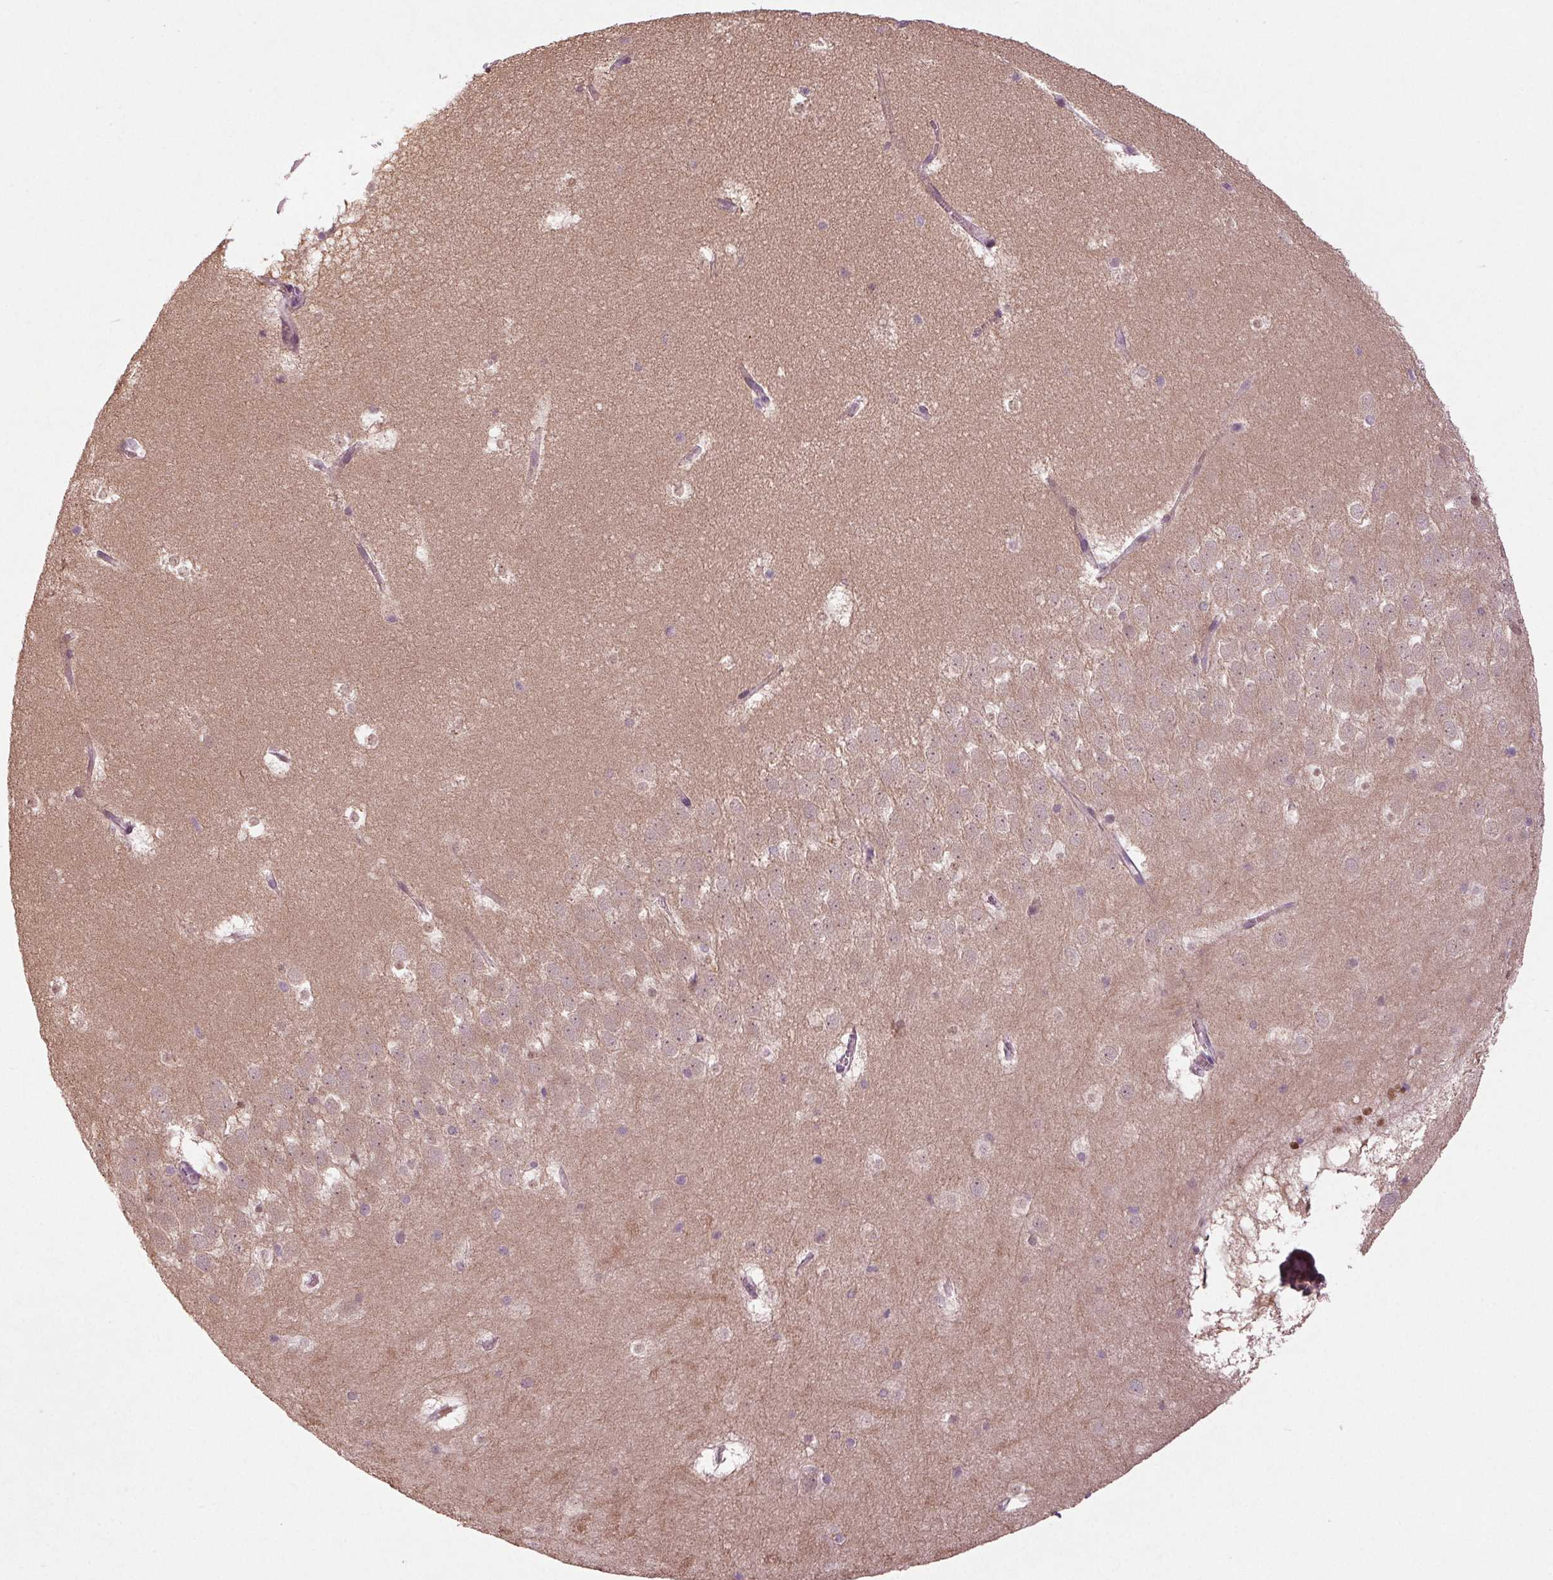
{"staining": {"intensity": "negative", "quantity": "none", "location": "none"}, "tissue": "hippocampus", "cell_type": "Glial cells", "image_type": "normal", "snomed": [{"axis": "morphology", "description": "Normal tissue, NOS"}, {"axis": "topography", "description": "Hippocampus"}], "caption": "Immunohistochemical staining of unremarkable human hippocampus demonstrates no significant positivity in glial cells.", "gene": "ZNF605", "patient": {"sex": "male", "age": 45}}